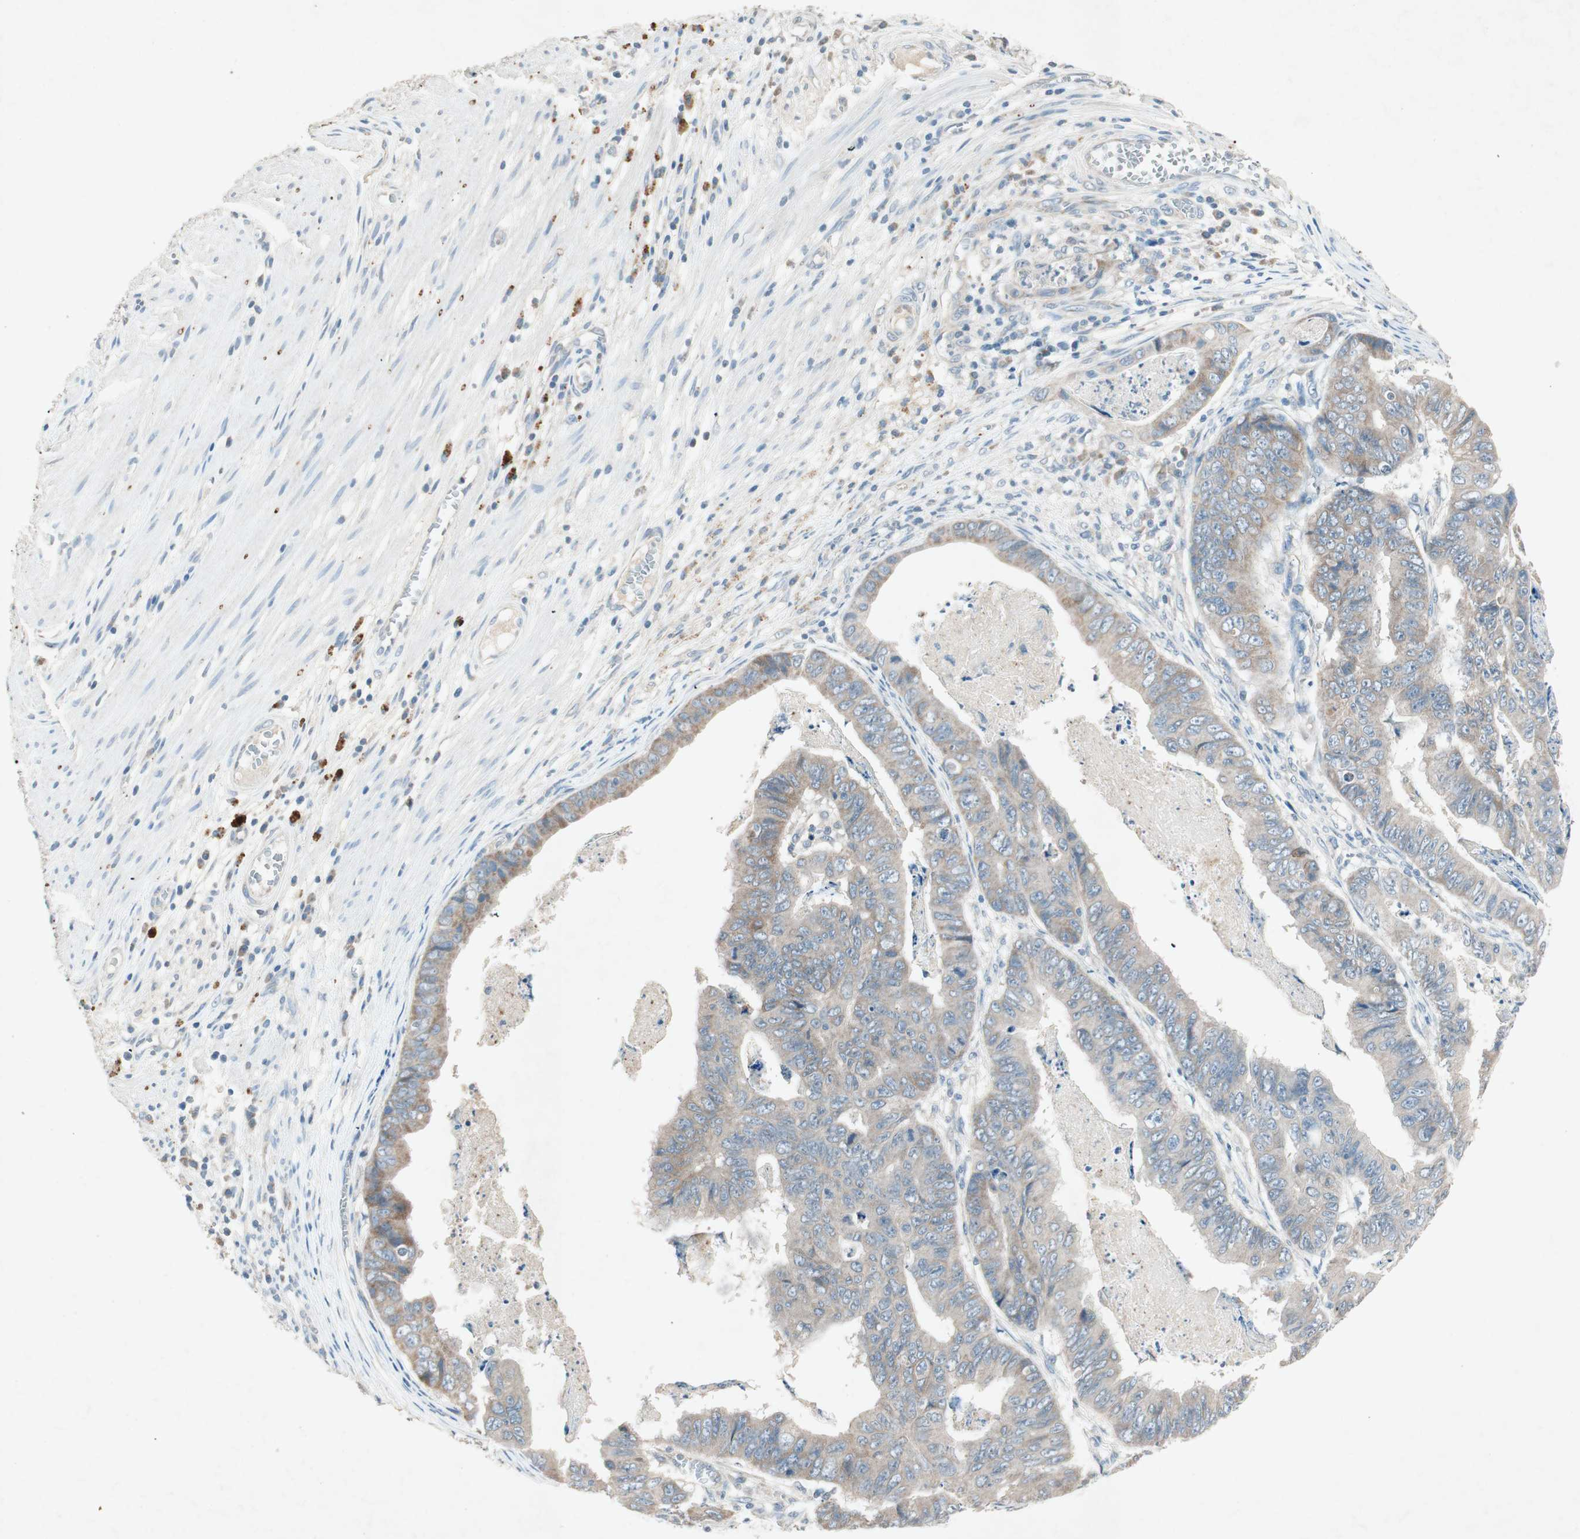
{"staining": {"intensity": "weak", "quantity": ">75%", "location": "cytoplasmic/membranous"}, "tissue": "stomach cancer", "cell_type": "Tumor cells", "image_type": "cancer", "snomed": [{"axis": "morphology", "description": "Adenocarcinoma, NOS"}, {"axis": "topography", "description": "Stomach, lower"}], "caption": "Immunohistochemistry of stomach cancer (adenocarcinoma) displays low levels of weak cytoplasmic/membranous staining in approximately >75% of tumor cells. The protein of interest is stained brown, and the nuclei are stained in blue (DAB (3,3'-diaminobenzidine) IHC with brightfield microscopy, high magnification).", "gene": "NKAIN1", "patient": {"sex": "male", "age": 77}}